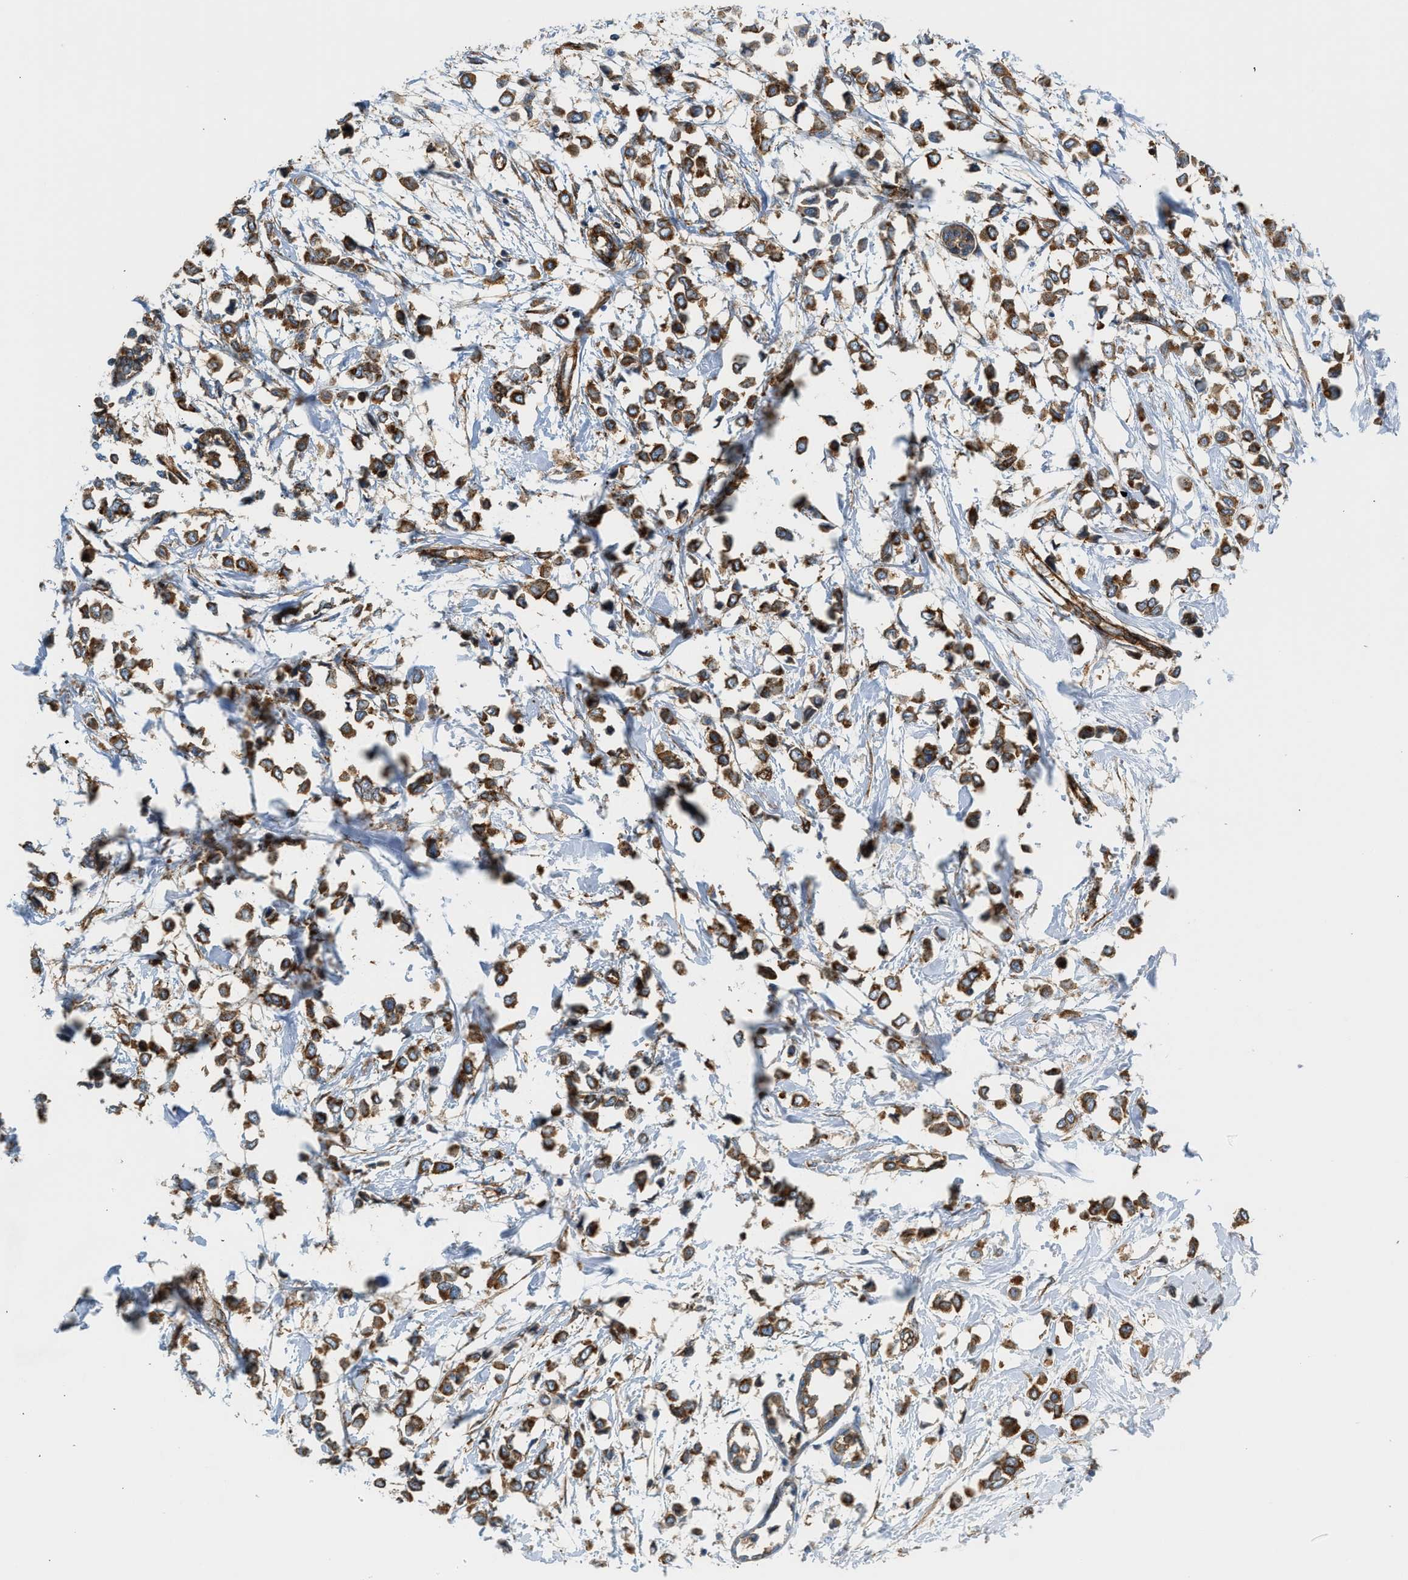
{"staining": {"intensity": "moderate", "quantity": ">75%", "location": "cytoplasmic/membranous"}, "tissue": "breast cancer", "cell_type": "Tumor cells", "image_type": "cancer", "snomed": [{"axis": "morphology", "description": "Lobular carcinoma"}, {"axis": "topography", "description": "Breast"}], "caption": "The photomicrograph exhibits immunohistochemical staining of breast cancer (lobular carcinoma). There is moderate cytoplasmic/membranous staining is seen in approximately >75% of tumor cells.", "gene": "HIP1", "patient": {"sex": "female", "age": 51}}